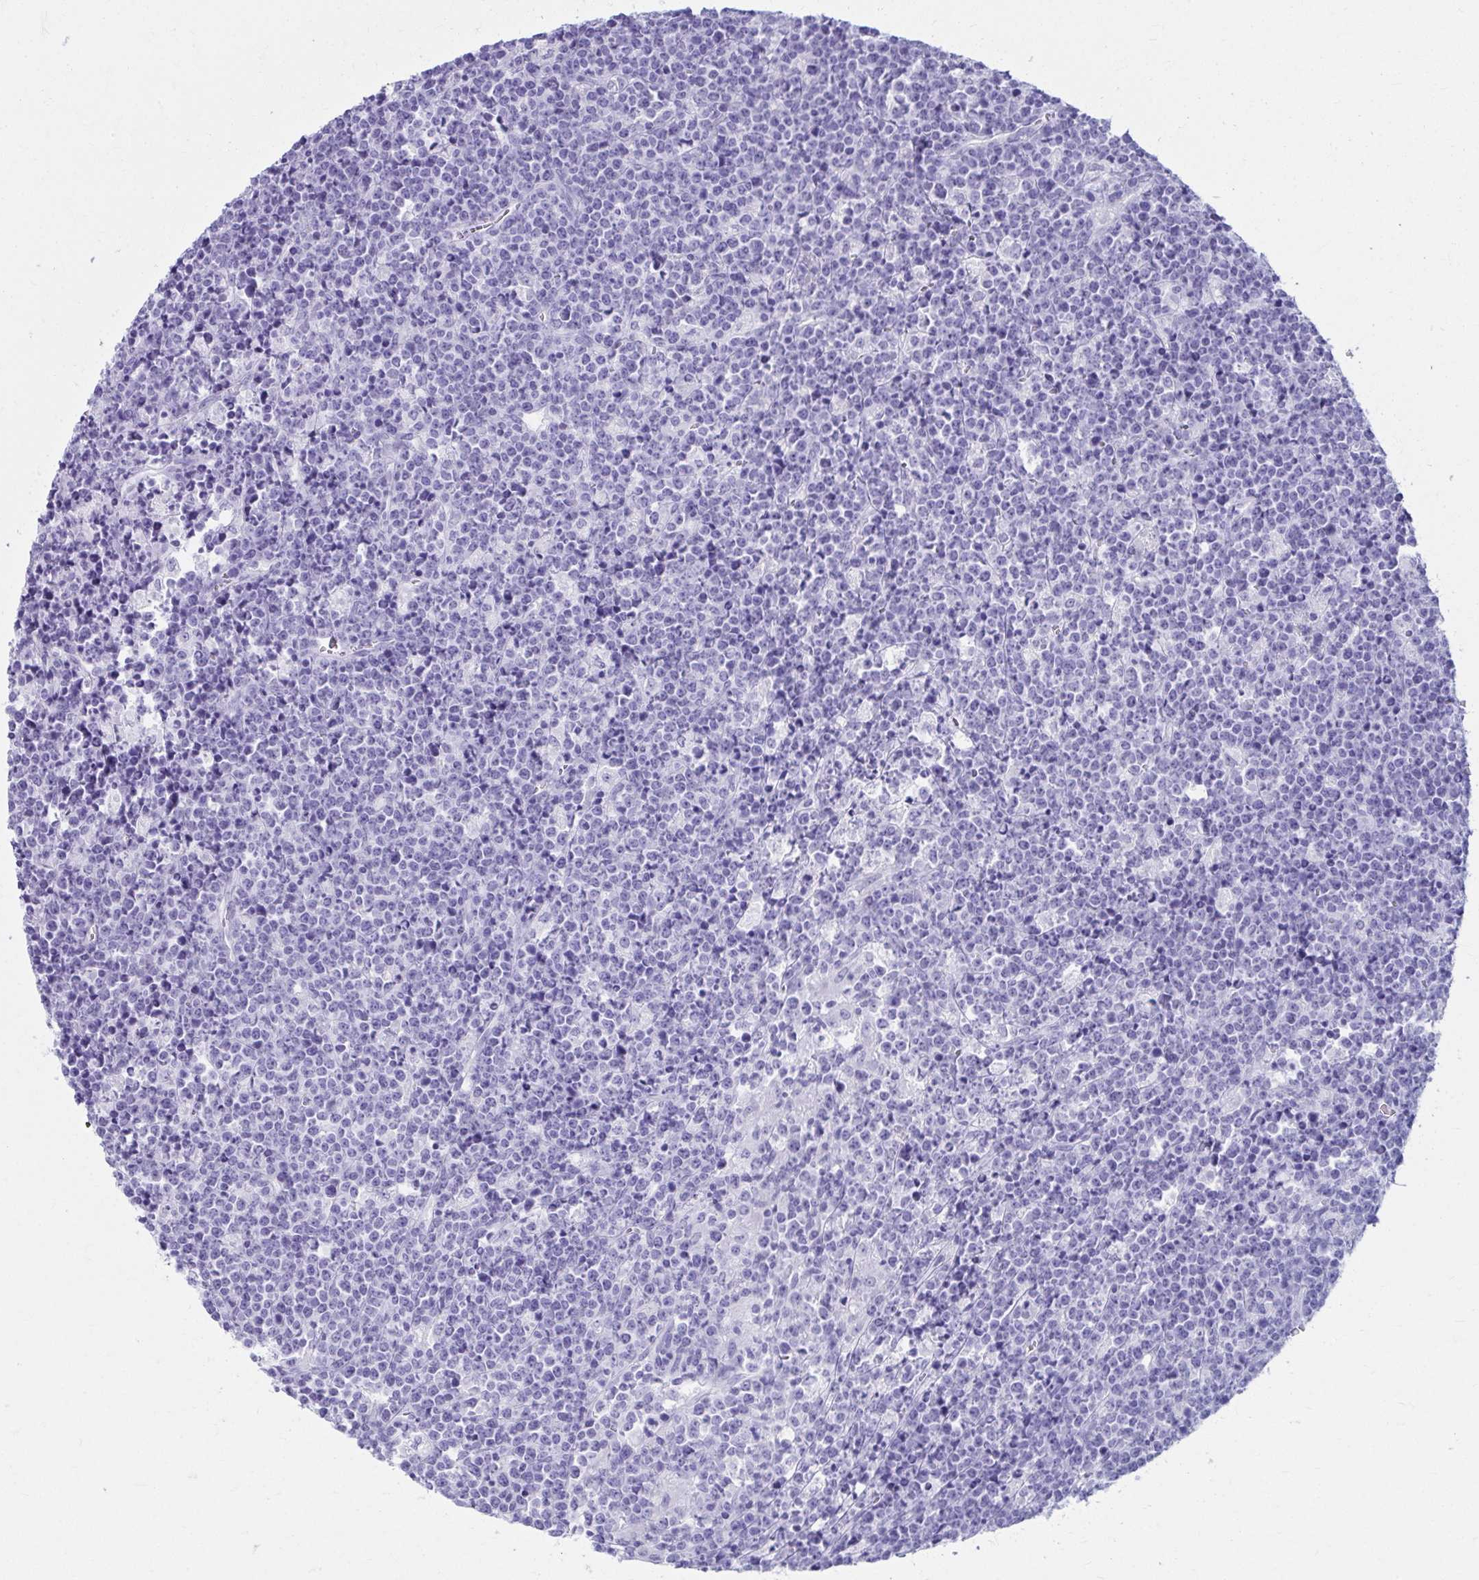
{"staining": {"intensity": "negative", "quantity": "none", "location": "none"}, "tissue": "lymphoma", "cell_type": "Tumor cells", "image_type": "cancer", "snomed": [{"axis": "morphology", "description": "Malignant lymphoma, non-Hodgkin's type, High grade"}, {"axis": "topography", "description": "Ovary"}], "caption": "A high-resolution image shows immunohistochemistry staining of malignant lymphoma, non-Hodgkin's type (high-grade), which reveals no significant positivity in tumor cells. (DAB IHC, high magnification).", "gene": "ATP4B", "patient": {"sex": "female", "age": 56}}